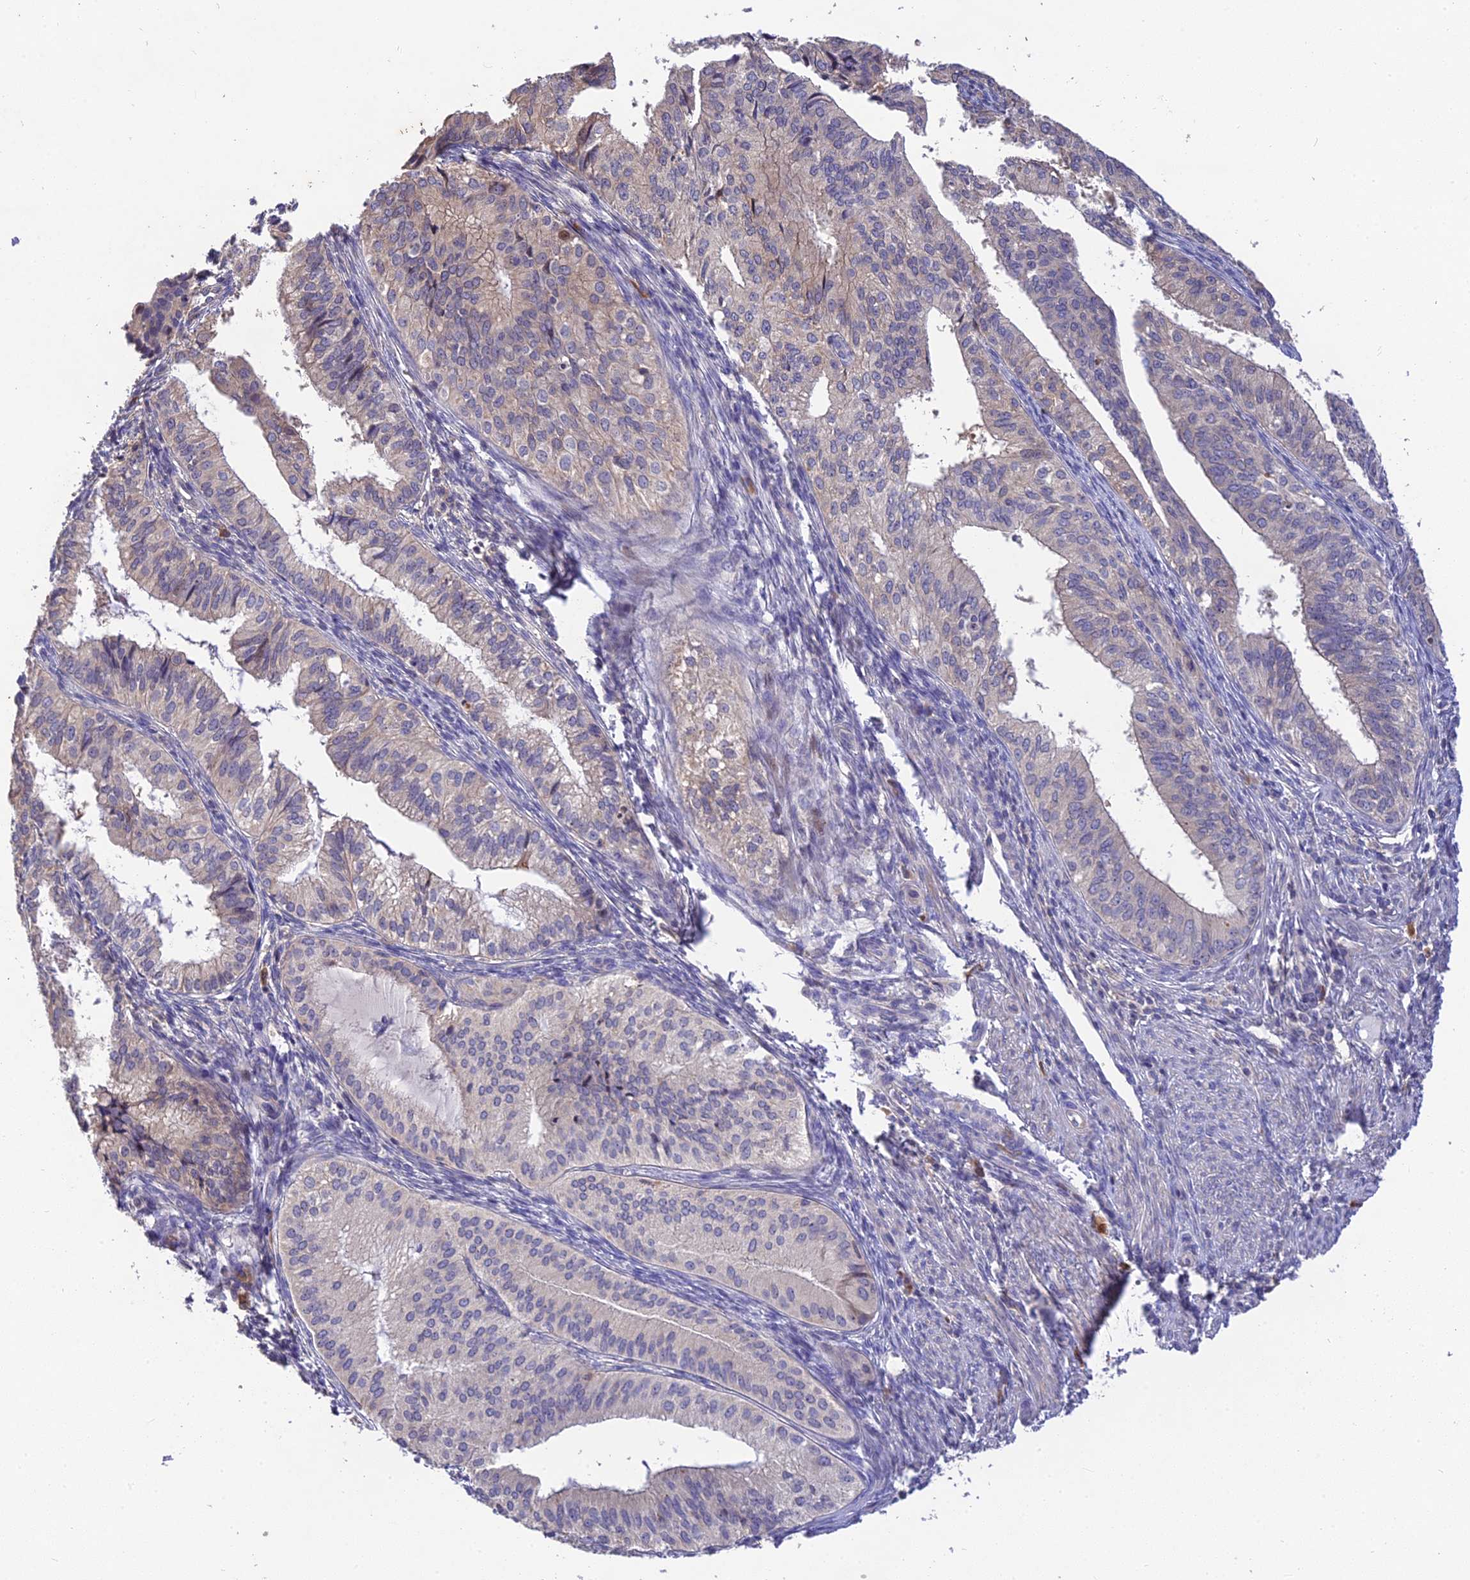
{"staining": {"intensity": "negative", "quantity": "none", "location": "none"}, "tissue": "endometrial cancer", "cell_type": "Tumor cells", "image_type": "cancer", "snomed": [{"axis": "morphology", "description": "Adenocarcinoma, NOS"}, {"axis": "topography", "description": "Endometrium"}], "caption": "The IHC image has no significant staining in tumor cells of endometrial adenocarcinoma tissue. Brightfield microscopy of immunohistochemistry (IHC) stained with DAB (3,3'-diaminobenzidine) (brown) and hematoxylin (blue), captured at high magnification.", "gene": "DENND5B", "patient": {"sex": "female", "age": 50}}